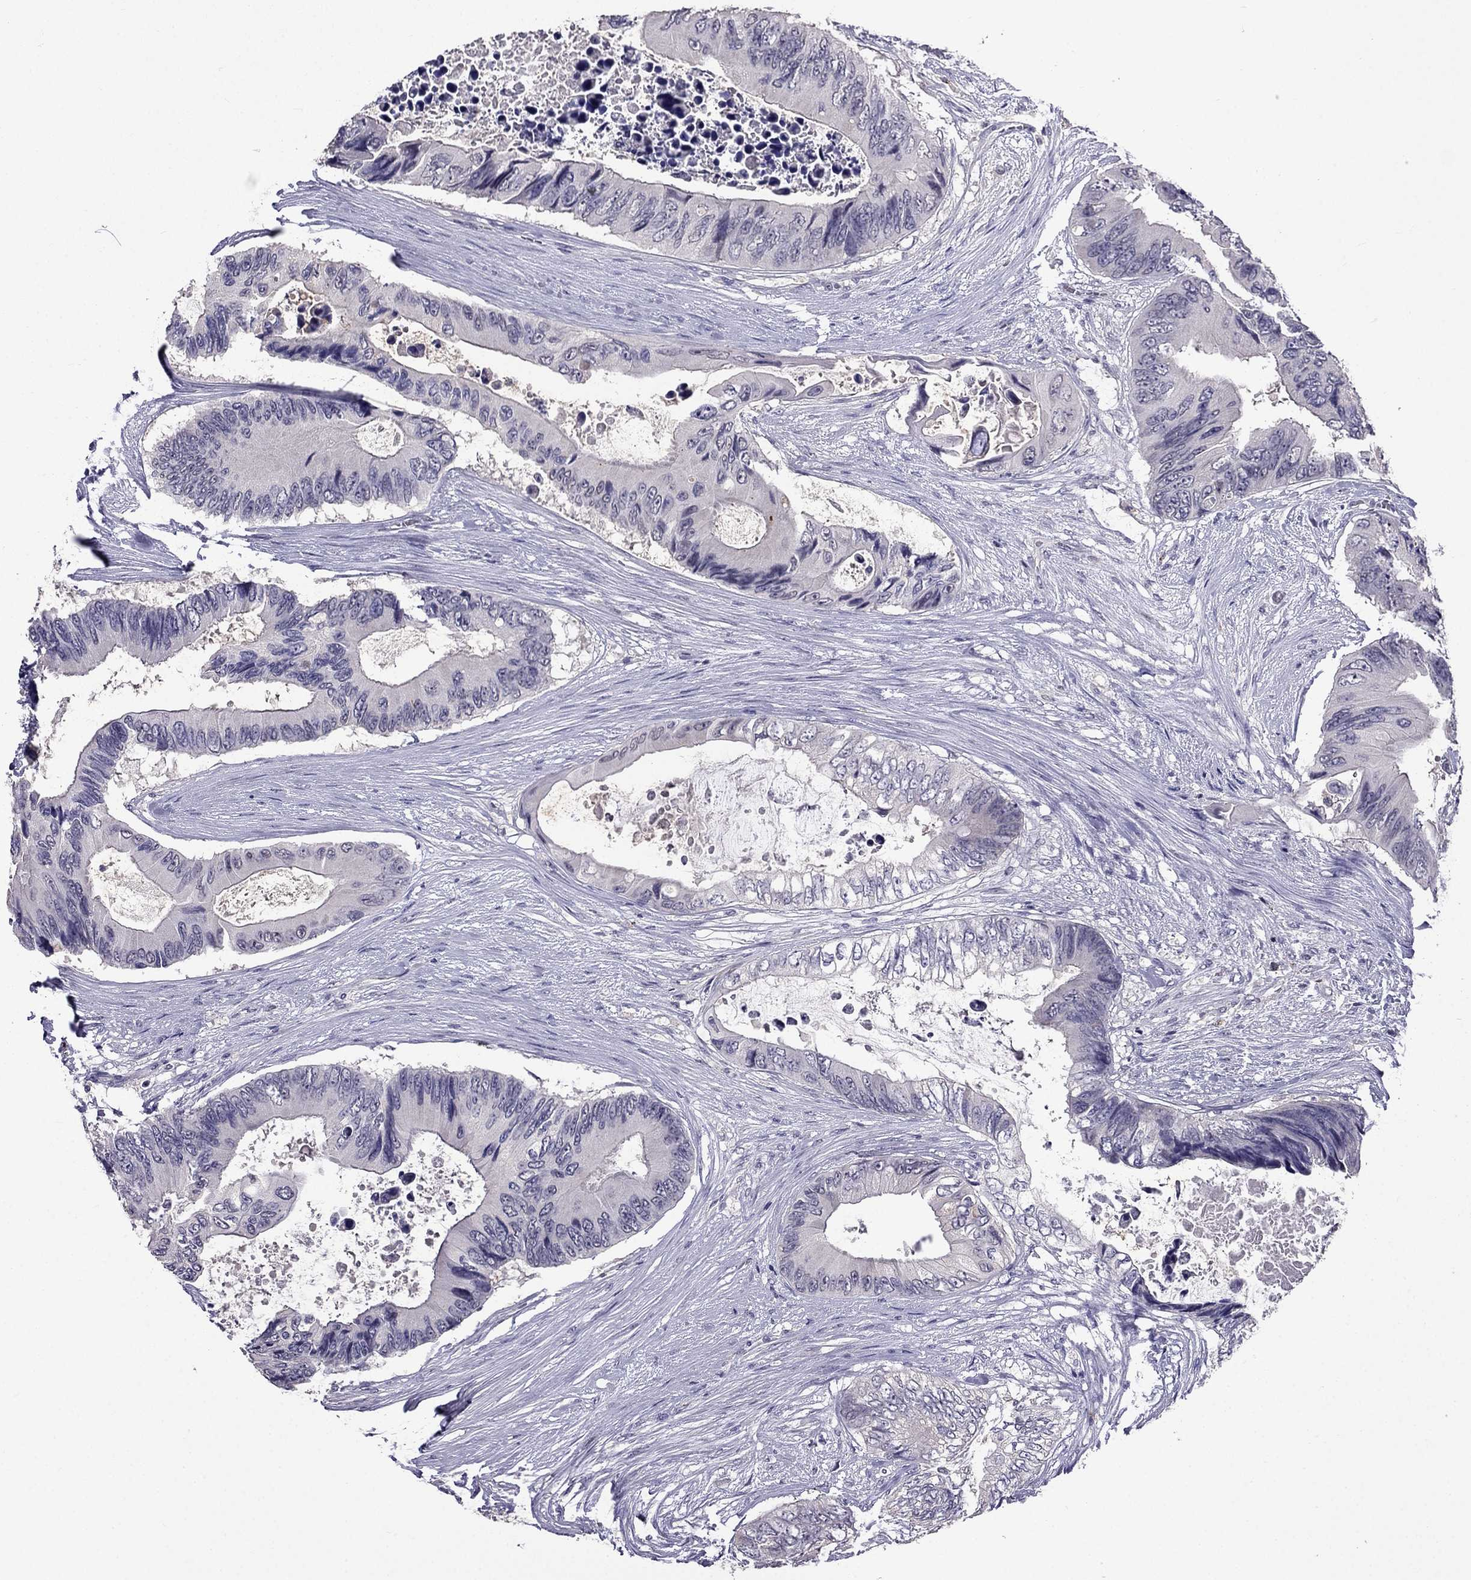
{"staining": {"intensity": "negative", "quantity": "none", "location": "none"}, "tissue": "colorectal cancer", "cell_type": "Tumor cells", "image_type": "cancer", "snomed": [{"axis": "morphology", "description": "Adenocarcinoma, NOS"}, {"axis": "topography", "description": "Rectum"}], "caption": "Protein analysis of colorectal cancer displays no significant positivity in tumor cells. (DAB immunohistochemistry visualized using brightfield microscopy, high magnification).", "gene": "AQP9", "patient": {"sex": "male", "age": 63}}